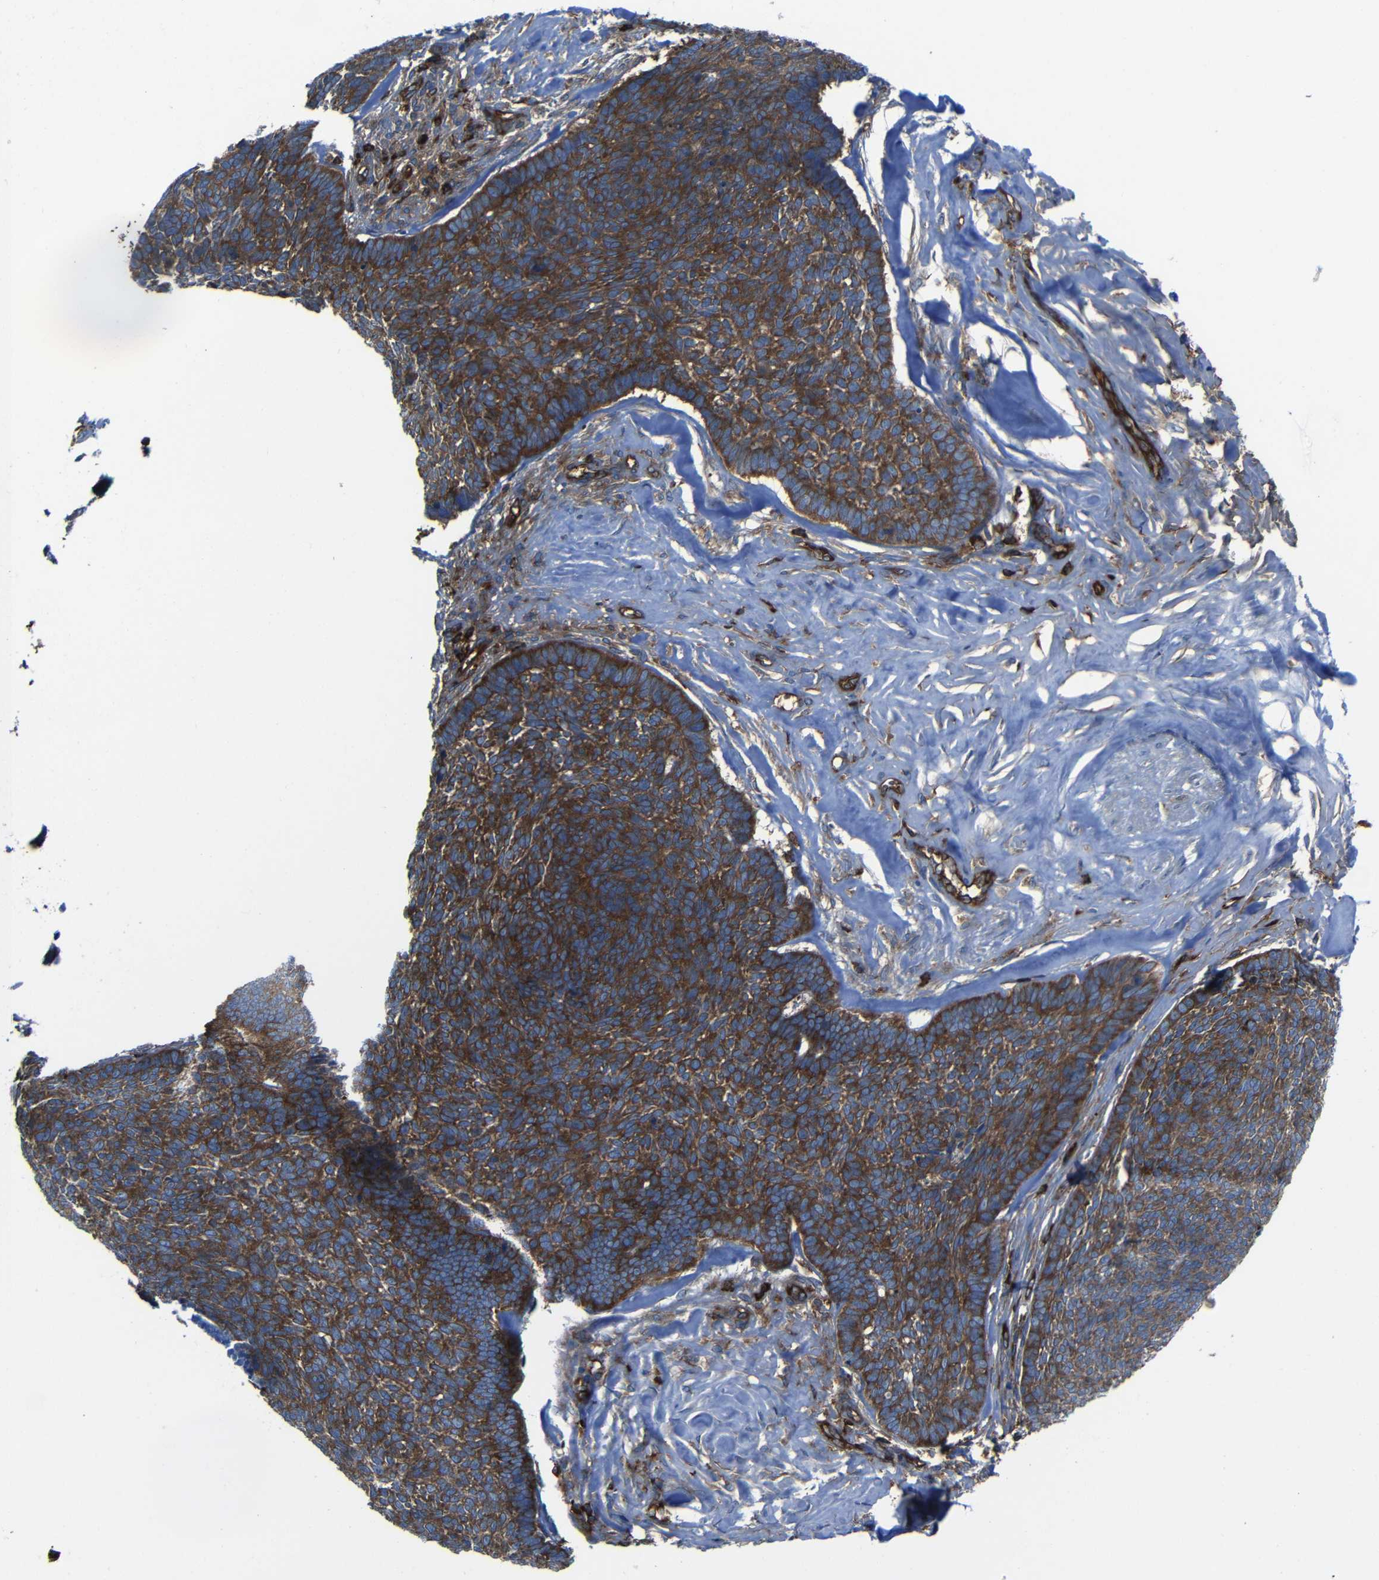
{"staining": {"intensity": "strong", "quantity": ">75%", "location": "cytoplasmic/membranous"}, "tissue": "skin cancer", "cell_type": "Tumor cells", "image_type": "cancer", "snomed": [{"axis": "morphology", "description": "Basal cell carcinoma"}, {"axis": "topography", "description": "Skin"}], "caption": "An image showing strong cytoplasmic/membranous positivity in approximately >75% of tumor cells in skin basal cell carcinoma, as visualized by brown immunohistochemical staining.", "gene": "ARHGEF1", "patient": {"sex": "male", "age": 84}}